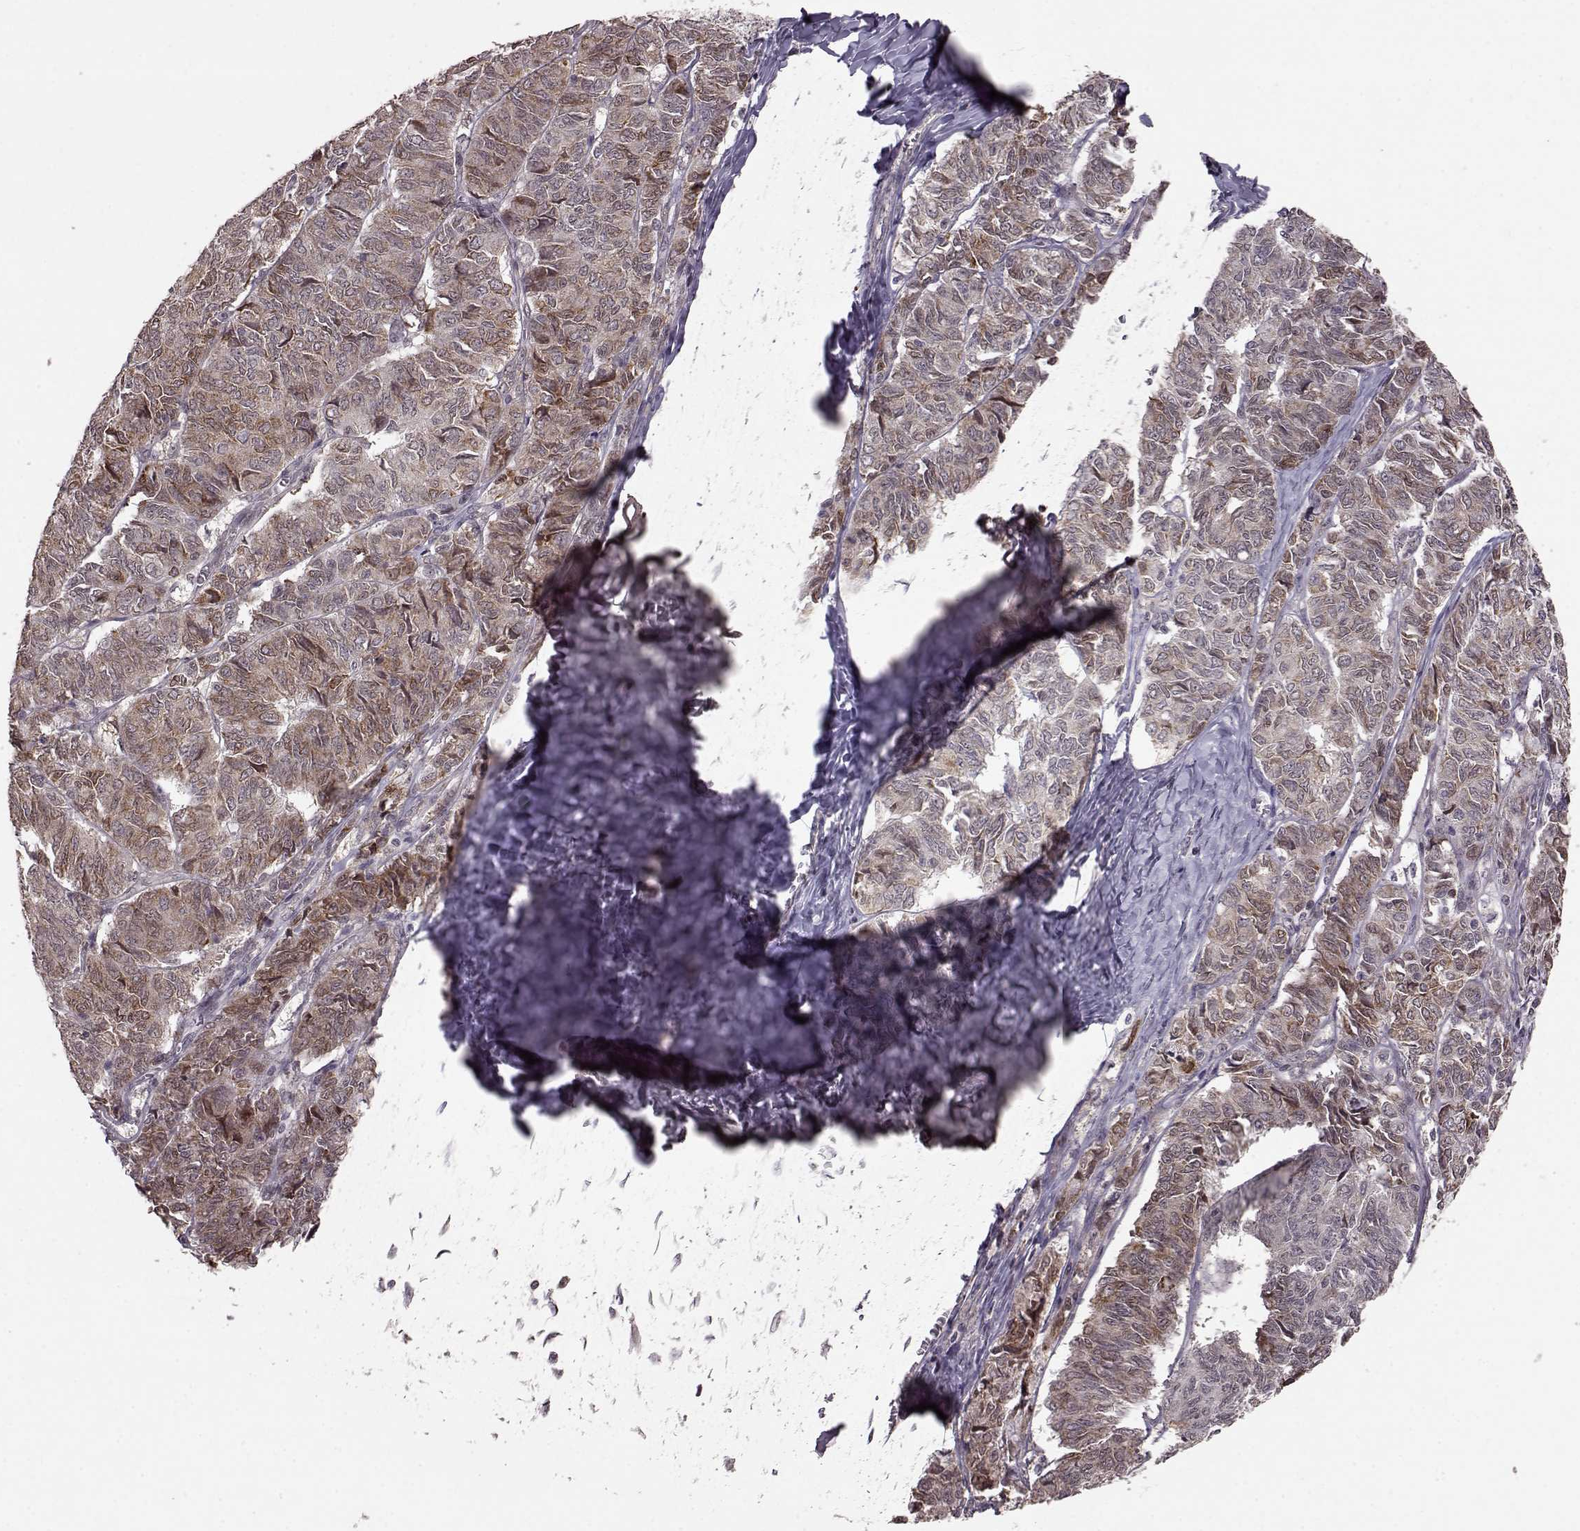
{"staining": {"intensity": "moderate", "quantity": ">75%", "location": "cytoplasmic/membranous"}, "tissue": "ovarian cancer", "cell_type": "Tumor cells", "image_type": "cancer", "snomed": [{"axis": "morphology", "description": "Carcinoma, endometroid"}, {"axis": "topography", "description": "Ovary"}], "caption": "IHC (DAB) staining of human ovarian cancer exhibits moderate cytoplasmic/membranous protein staining in about >75% of tumor cells.", "gene": "ELOVL5", "patient": {"sex": "female", "age": 80}}